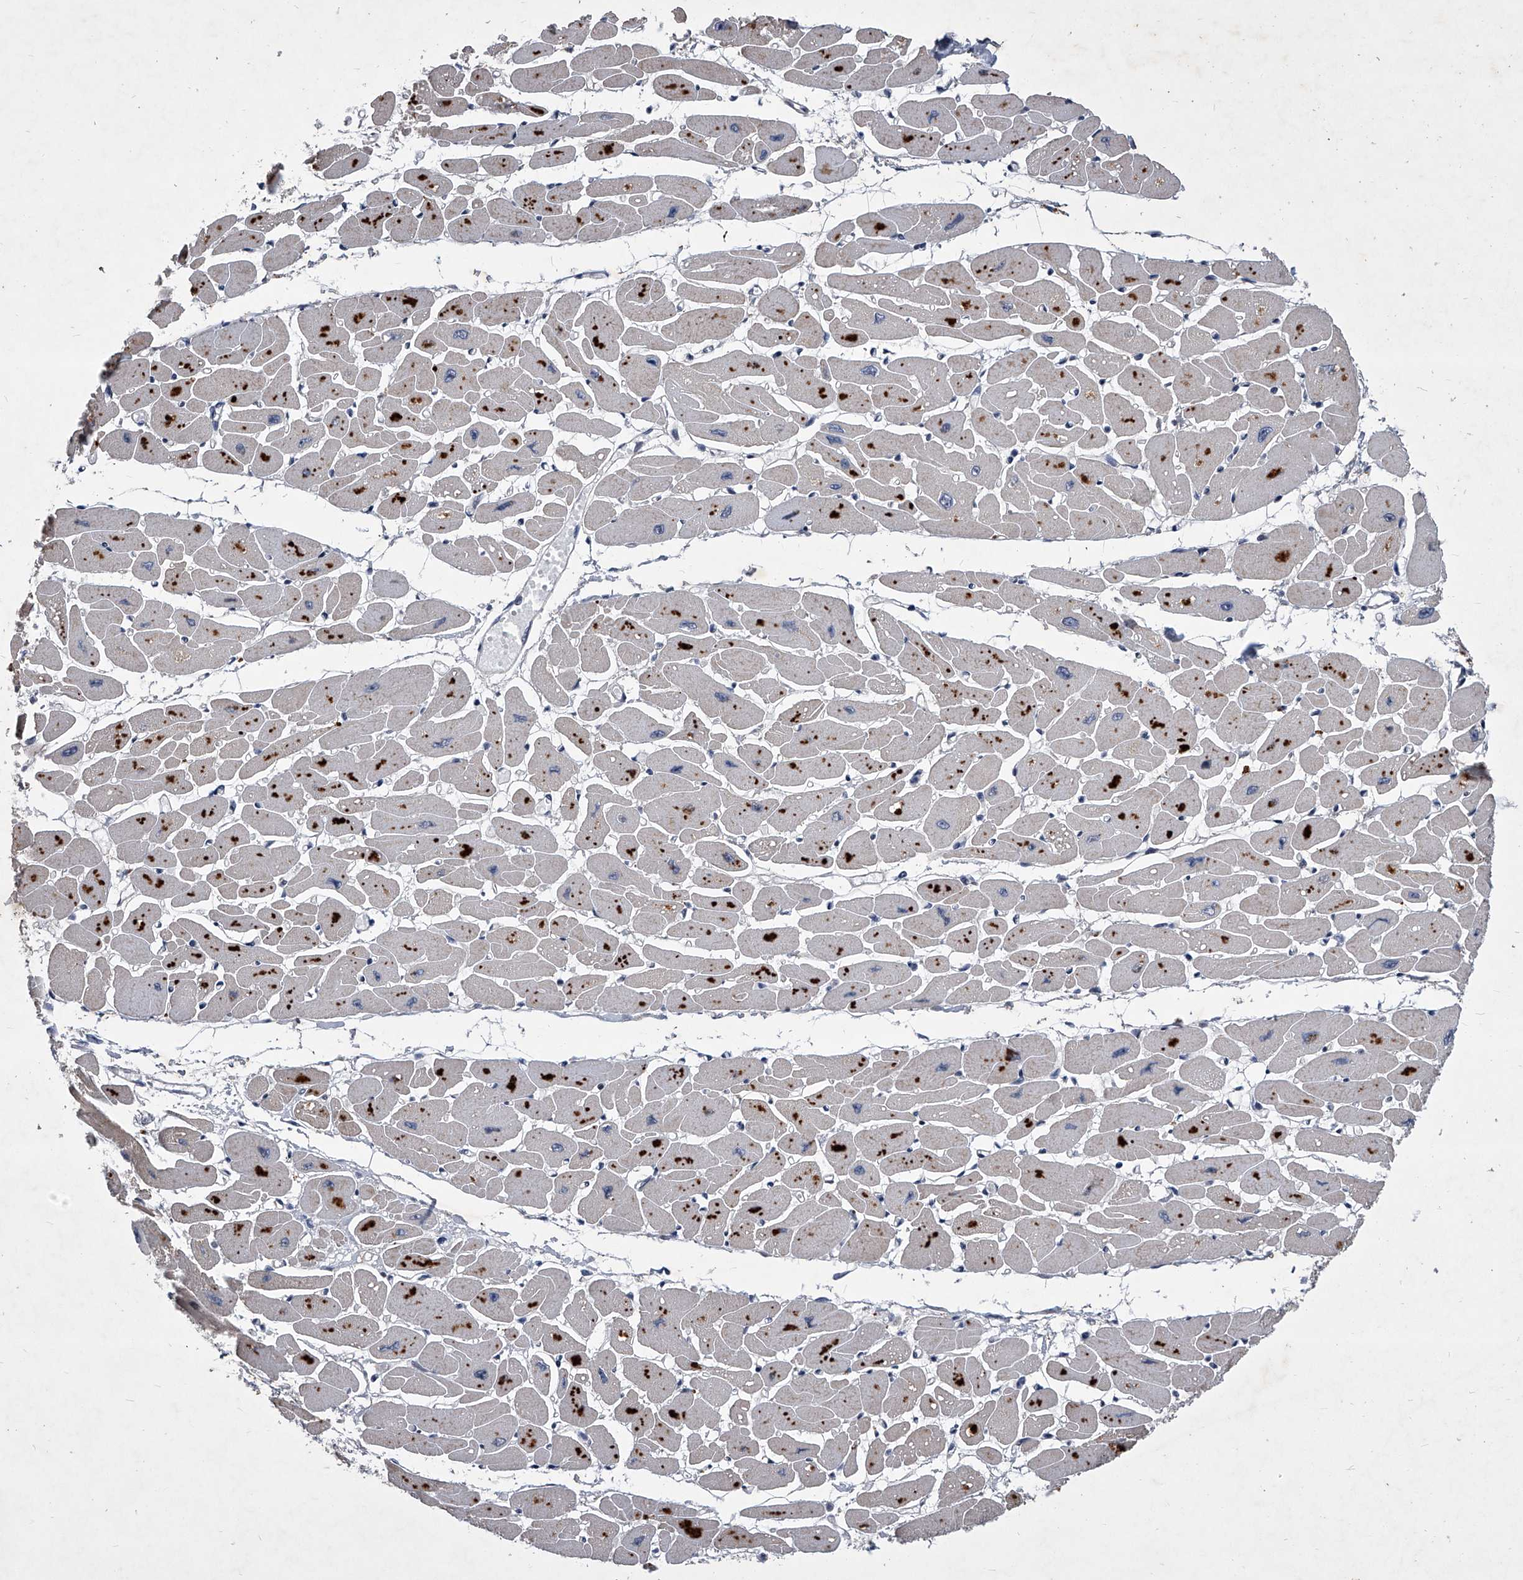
{"staining": {"intensity": "moderate", "quantity": "<25%", "location": "cytoplasmic/membranous"}, "tissue": "heart muscle", "cell_type": "Cardiomyocytes", "image_type": "normal", "snomed": [{"axis": "morphology", "description": "Normal tissue, NOS"}, {"axis": "topography", "description": "Heart"}], "caption": "Immunohistochemistry micrograph of unremarkable heart muscle: heart muscle stained using immunohistochemistry (IHC) demonstrates low levels of moderate protein expression localized specifically in the cytoplasmic/membranous of cardiomyocytes, appearing as a cytoplasmic/membranous brown color.", "gene": "ZNF76", "patient": {"sex": "female", "age": 54}}